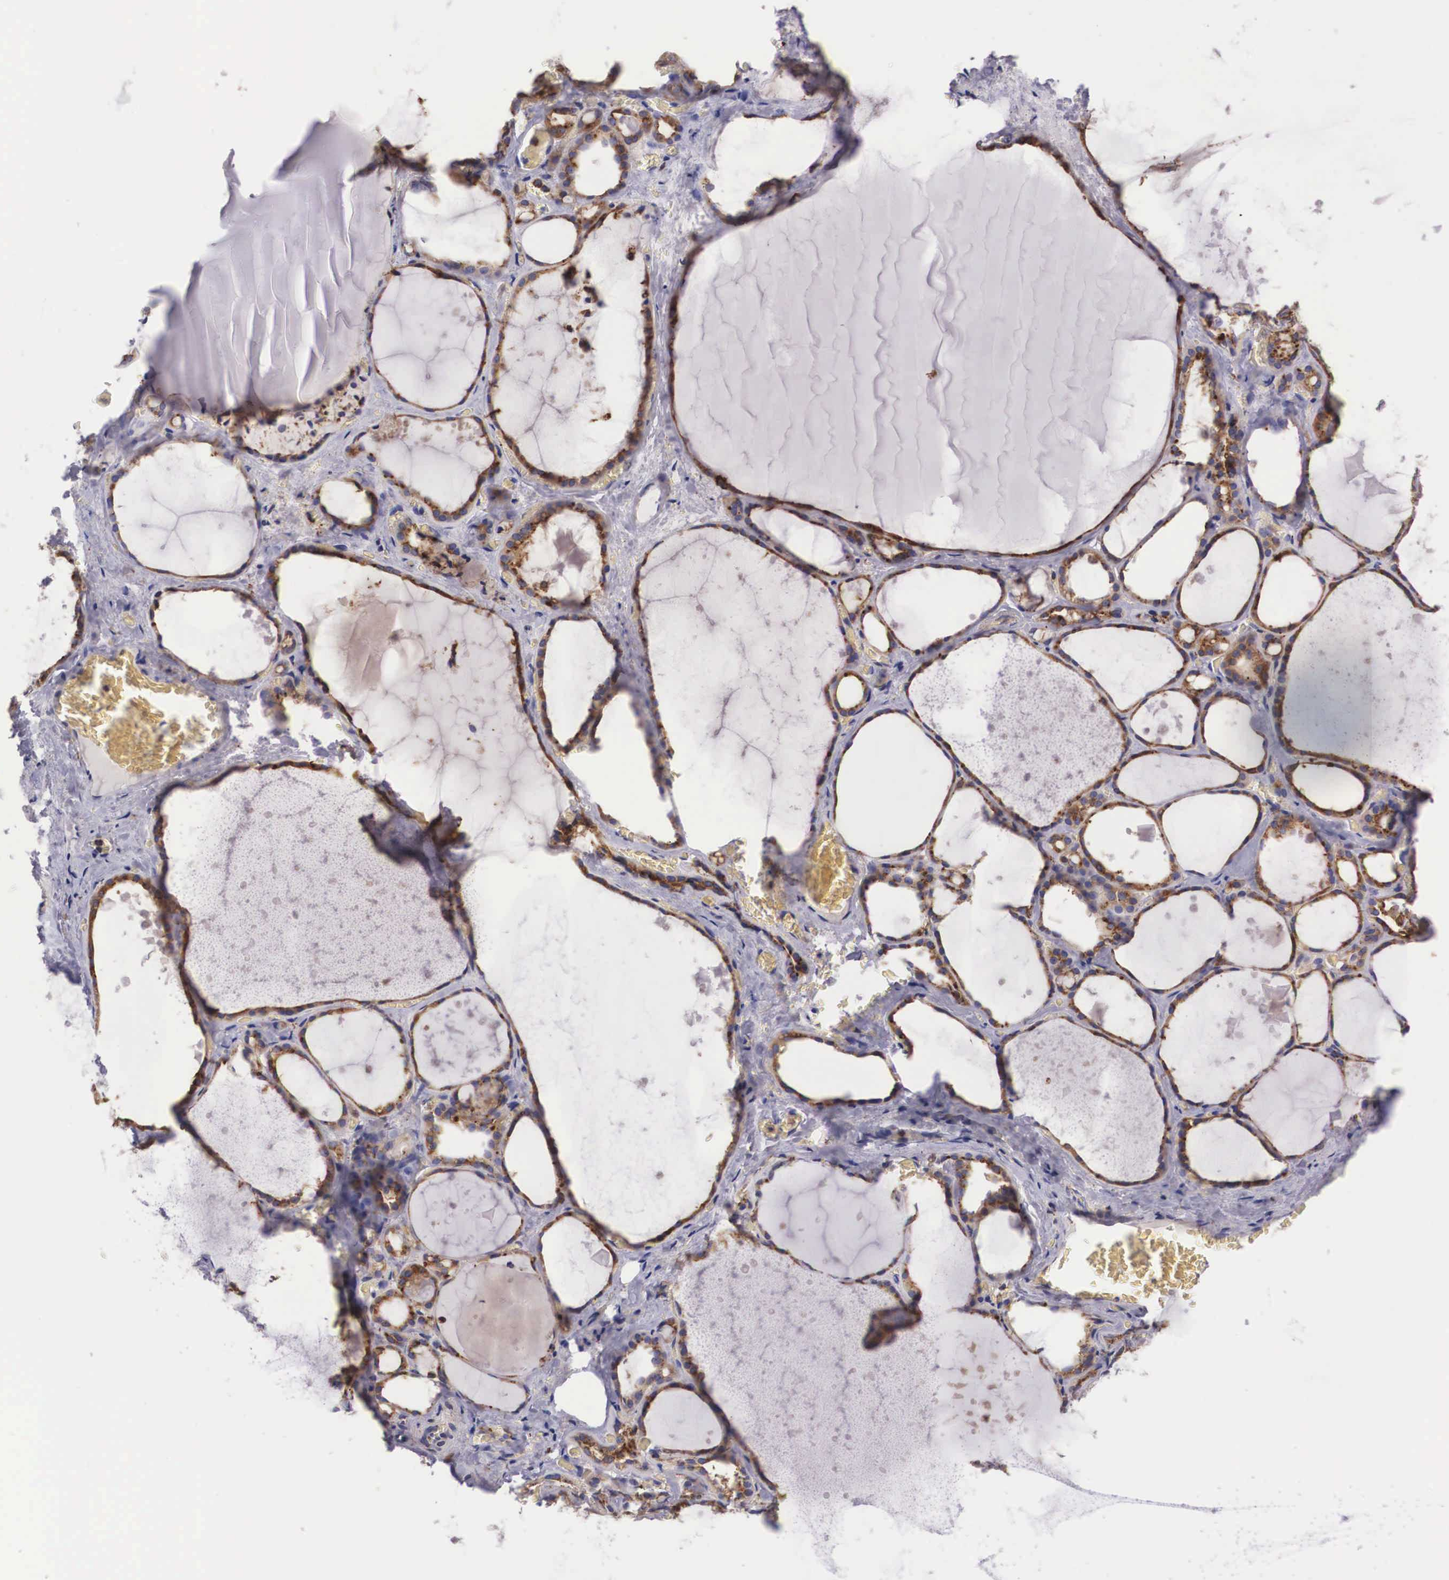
{"staining": {"intensity": "moderate", "quantity": ">75%", "location": "cytoplasmic/membranous"}, "tissue": "thyroid gland", "cell_type": "Glandular cells", "image_type": "normal", "snomed": [{"axis": "morphology", "description": "Normal tissue, NOS"}, {"axis": "topography", "description": "Thyroid gland"}], "caption": "Glandular cells show medium levels of moderate cytoplasmic/membranous staining in approximately >75% of cells in benign thyroid gland. (Brightfield microscopy of DAB IHC at high magnification).", "gene": "NAGA", "patient": {"sex": "male", "age": 76}}